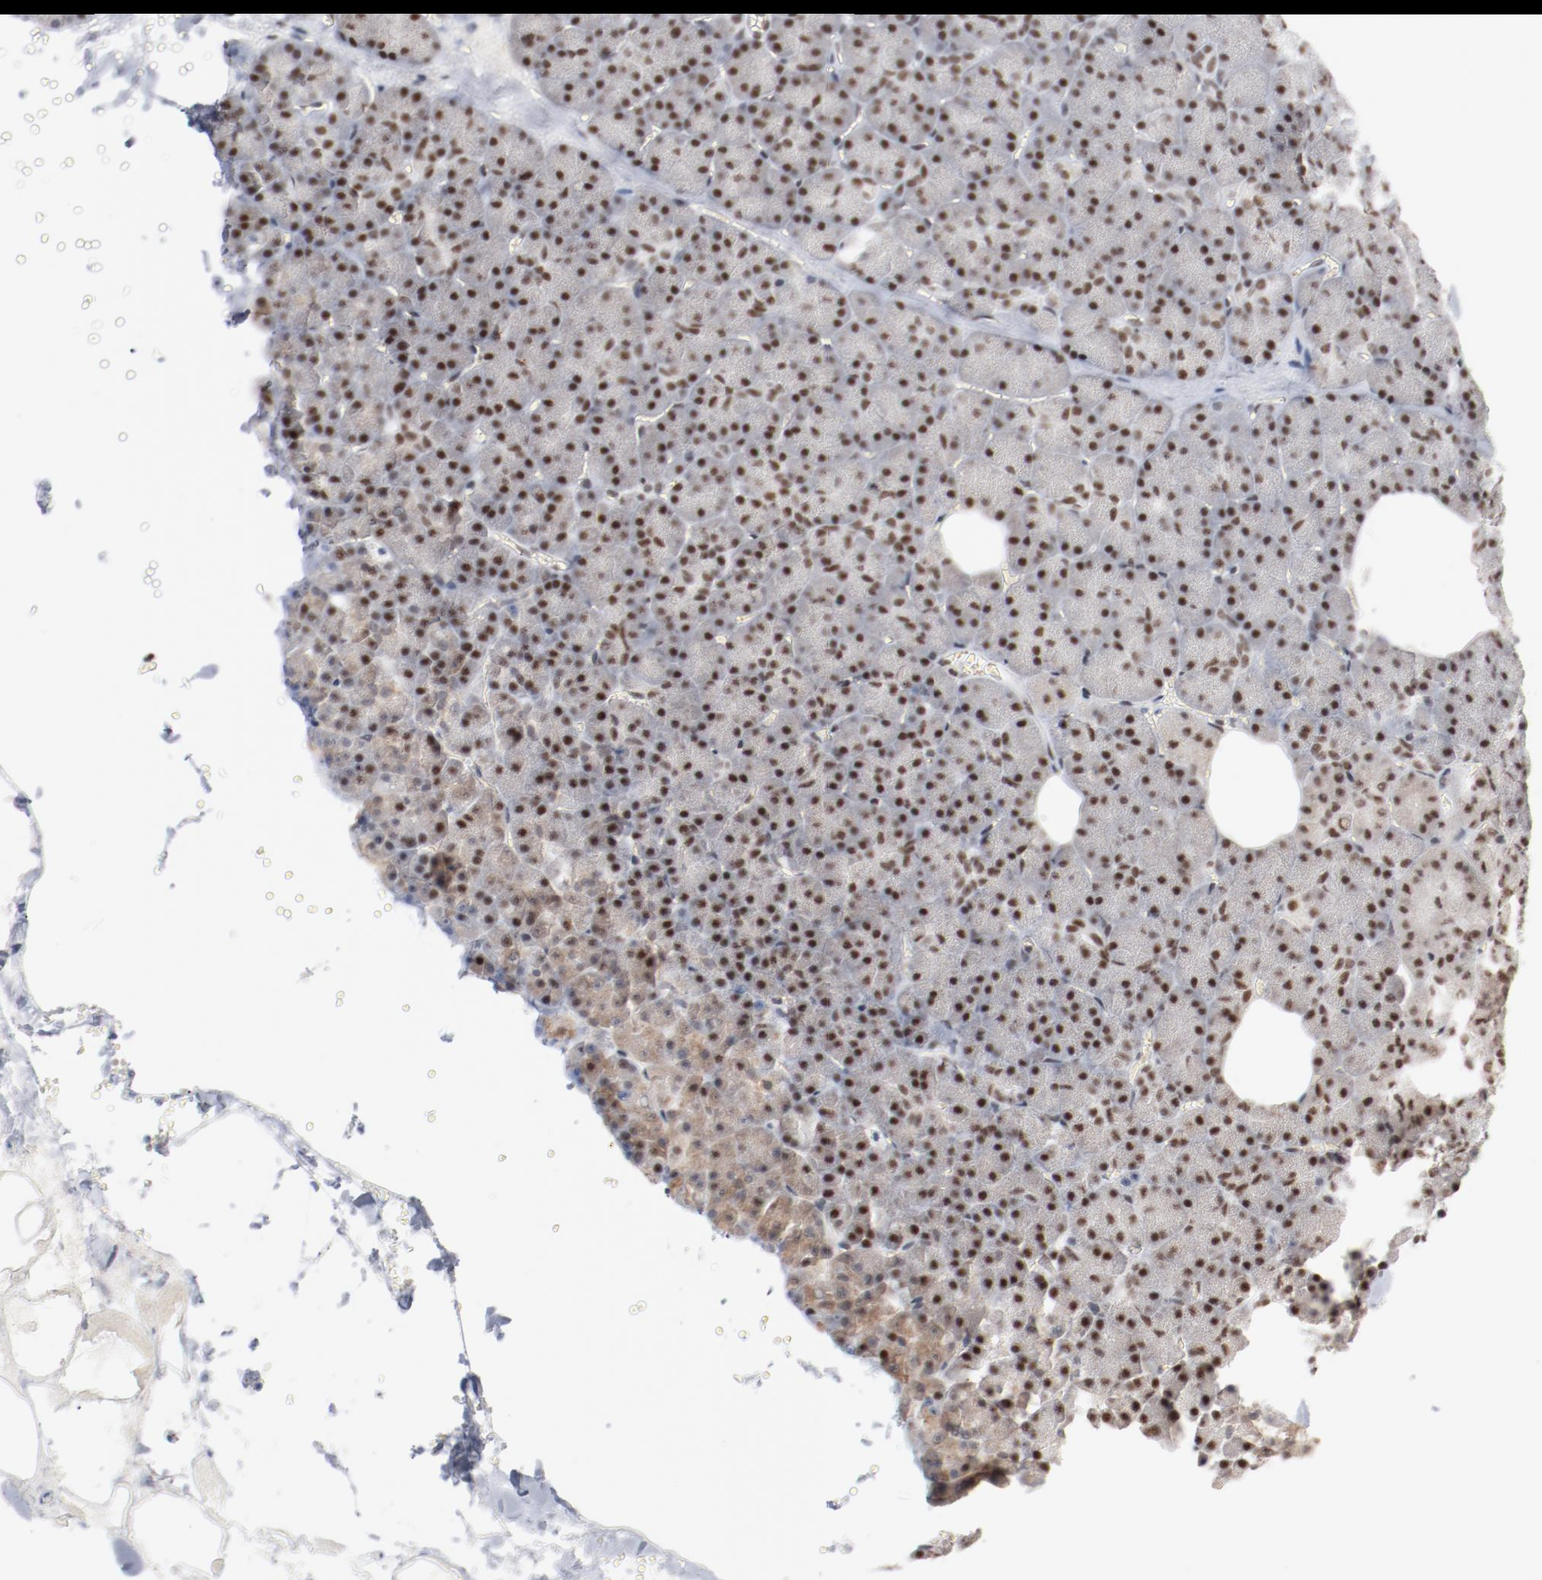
{"staining": {"intensity": "strong", "quantity": ">75%", "location": "cytoplasmic/membranous,nuclear"}, "tissue": "pancreas", "cell_type": "Exocrine glandular cells", "image_type": "normal", "snomed": [{"axis": "morphology", "description": "Normal tissue, NOS"}, {"axis": "topography", "description": "Pancreas"}], "caption": "This is a micrograph of immunohistochemistry (IHC) staining of benign pancreas, which shows strong staining in the cytoplasmic/membranous,nuclear of exocrine glandular cells.", "gene": "BUB3", "patient": {"sex": "female", "age": 35}}